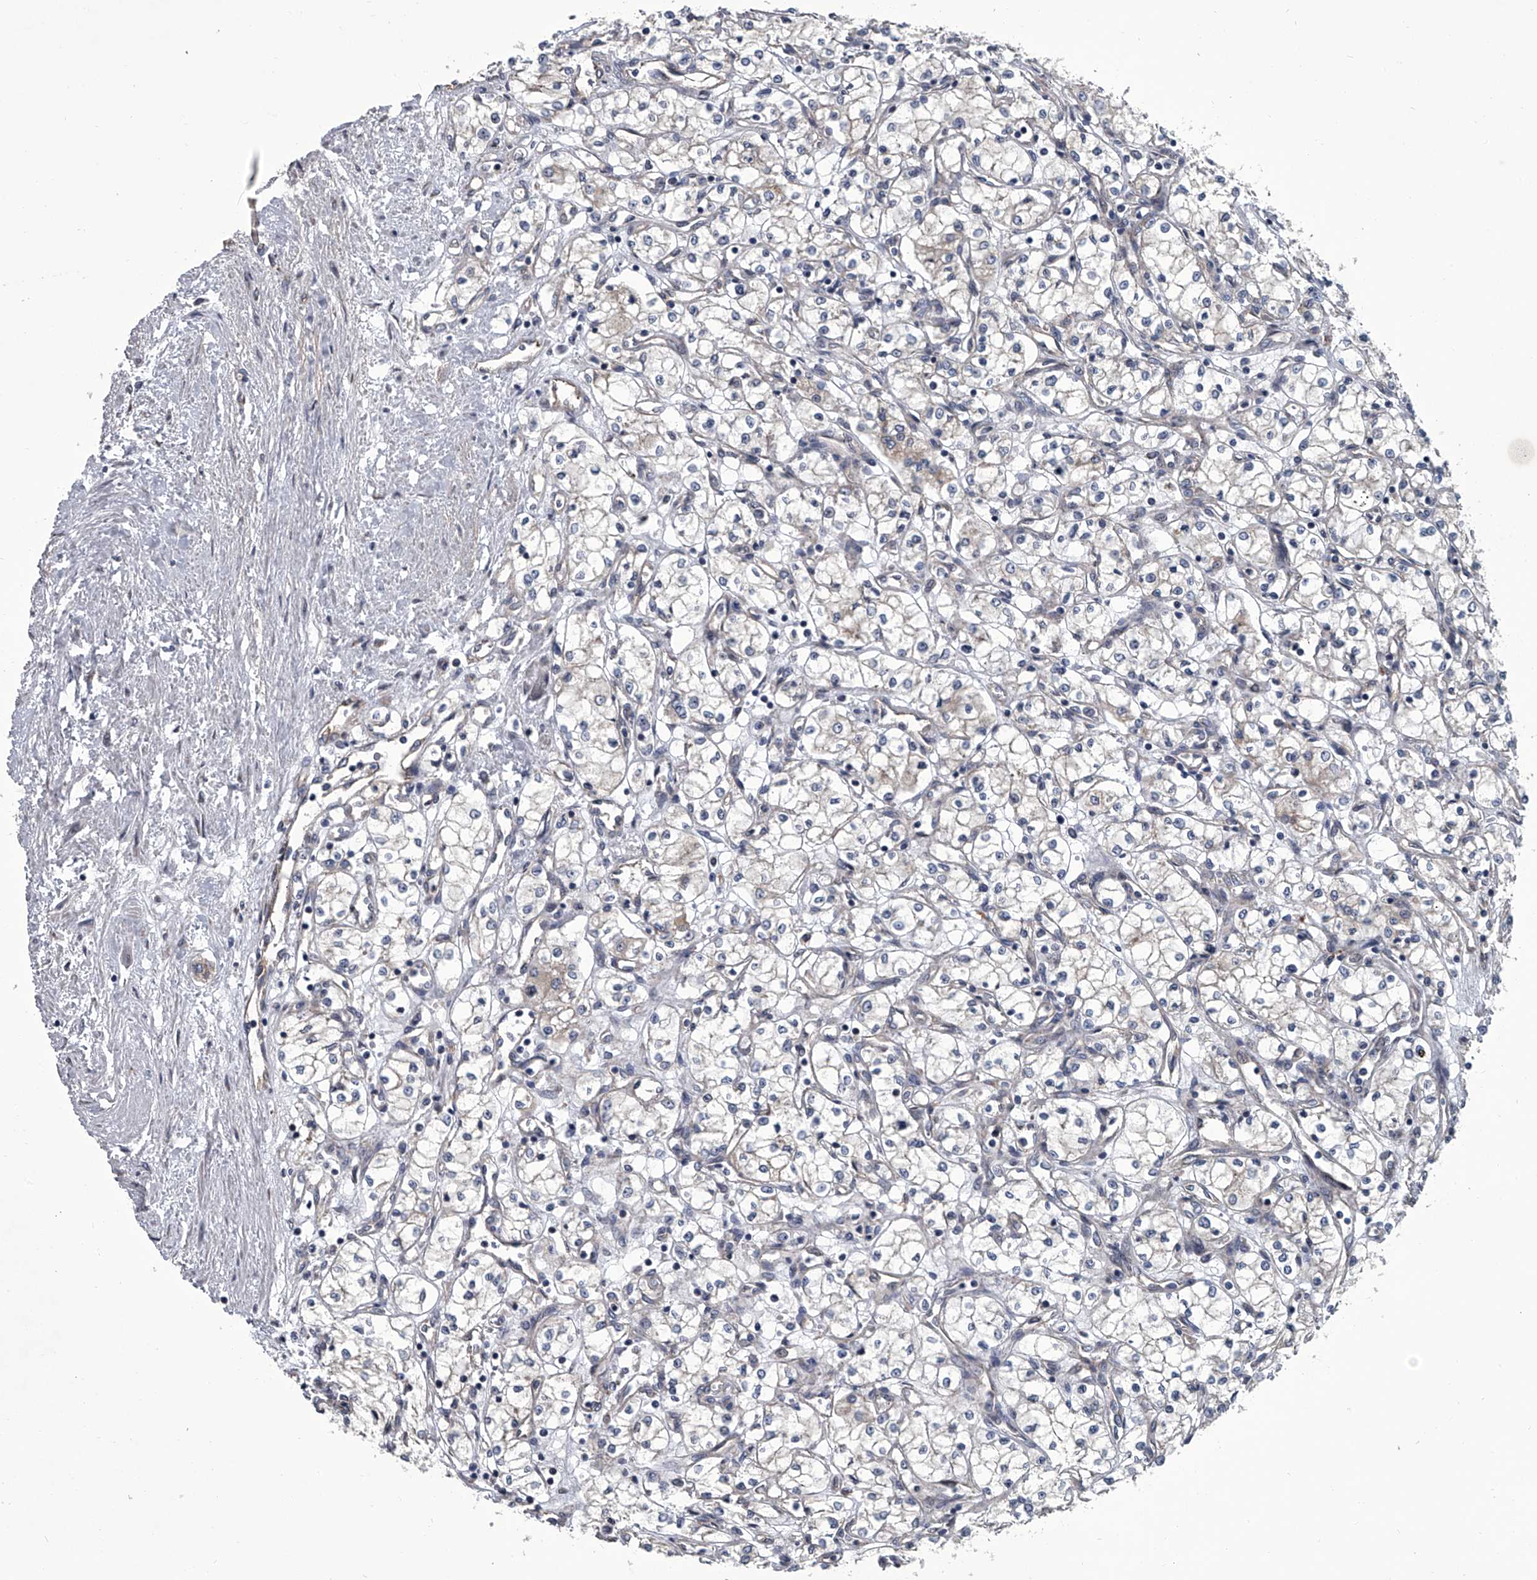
{"staining": {"intensity": "negative", "quantity": "none", "location": "none"}, "tissue": "renal cancer", "cell_type": "Tumor cells", "image_type": "cancer", "snomed": [{"axis": "morphology", "description": "Adenocarcinoma, NOS"}, {"axis": "topography", "description": "Kidney"}], "caption": "DAB (3,3'-diaminobenzidine) immunohistochemical staining of renal cancer demonstrates no significant positivity in tumor cells.", "gene": "ABCG1", "patient": {"sex": "male", "age": 59}}